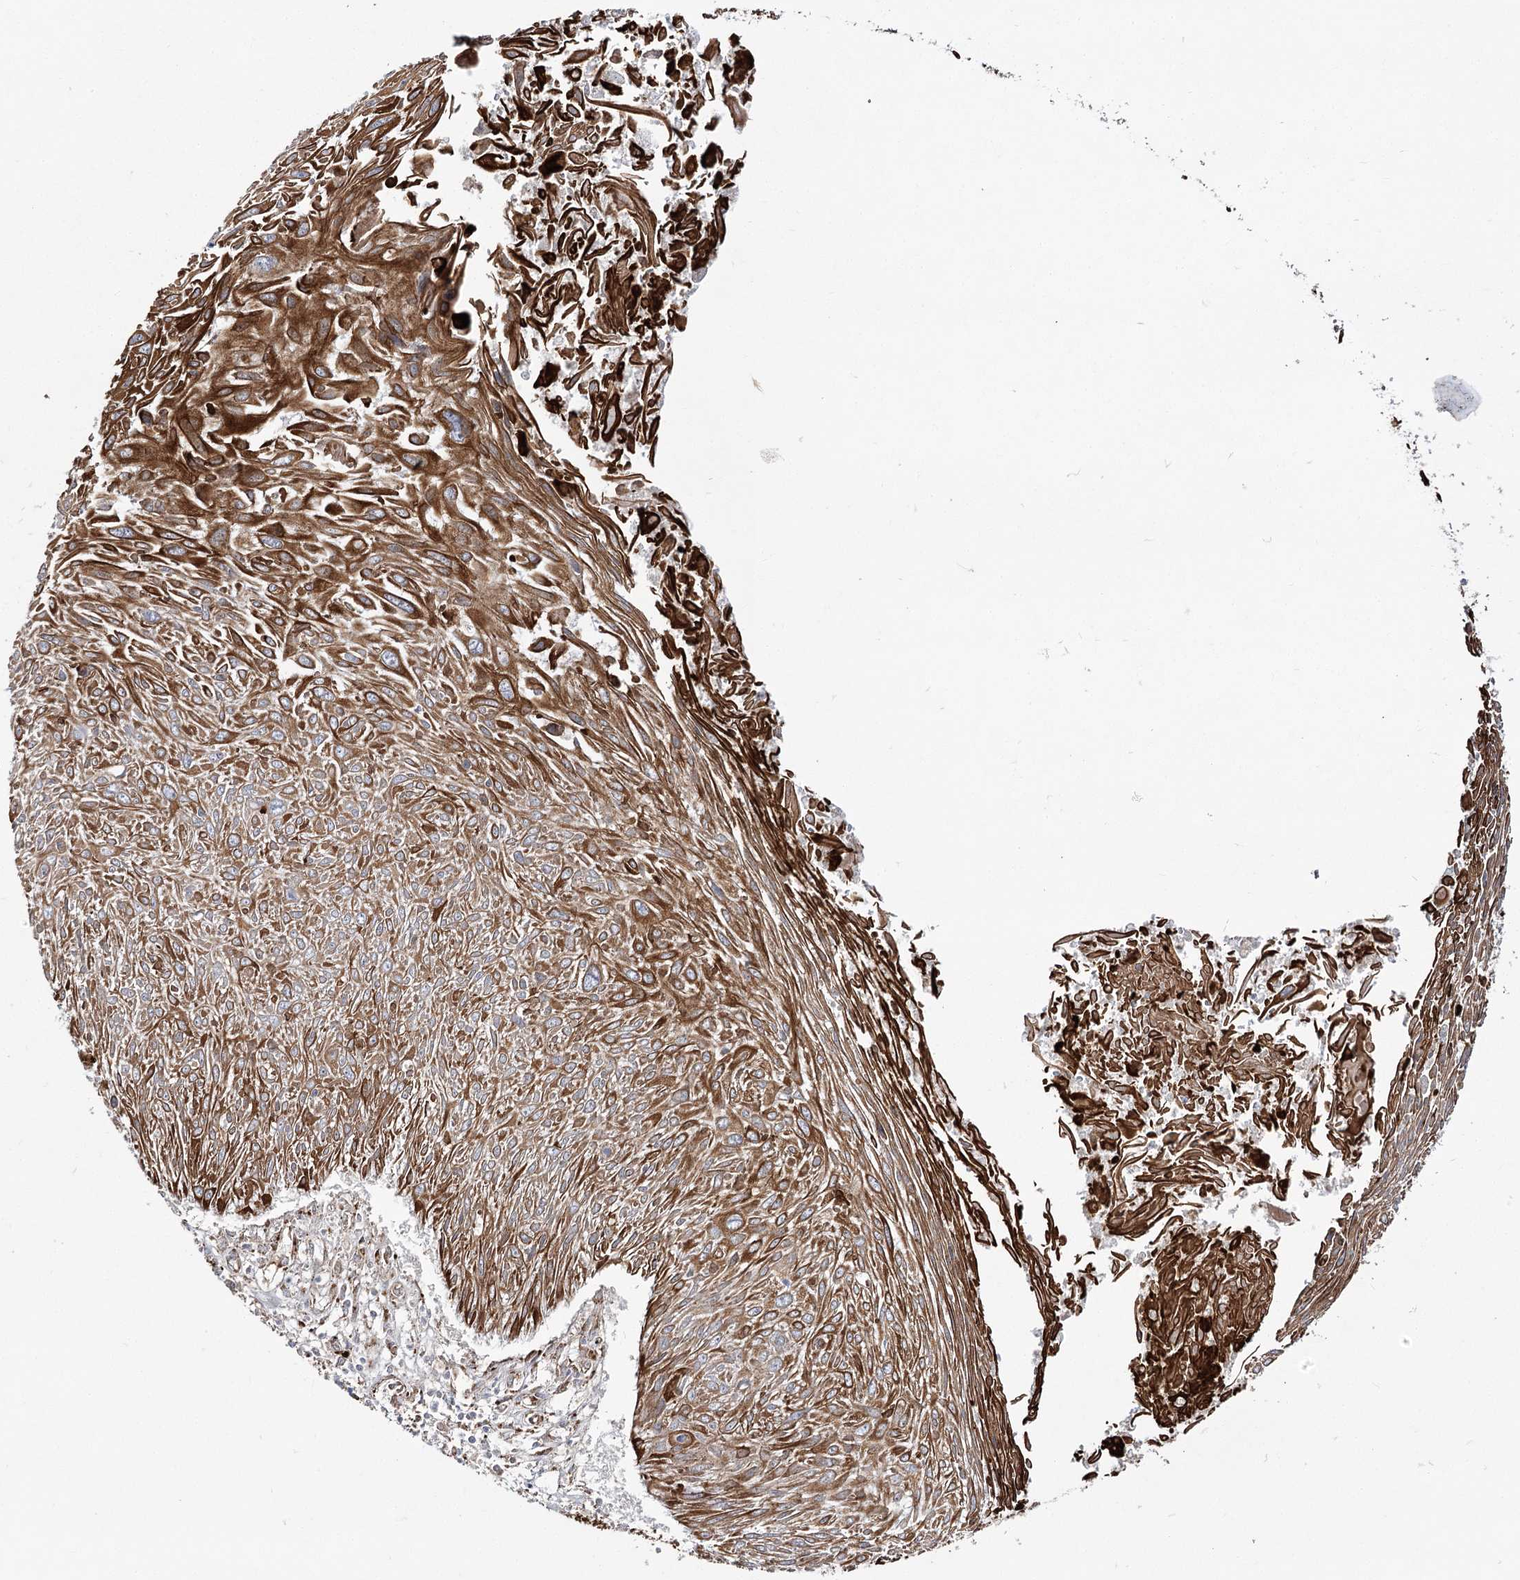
{"staining": {"intensity": "strong", "quantity": ">75%", "location": "cytoplasmic/membranous"}, "tissue": "cervical cancer", "cell_type": "Tumor cells", "image_type": "cancer", "snomed": [{"axis": "morphology", "description": "Squamous cell carcinoma, NOS"}, {"axis": "topography", "description": "Cervix"}], "caption": "An image of human cervical squamous cell carcinoma stained for a protein demonstrates strong cytoplasmic/membranous brown staining in tumor cells. (DAB (3,3'-diaminobenzidine) IHC with brightfield microscopy, high magnification).", "gene": "DNAJB14", "patient": {"sex": "female", "age": 51}}